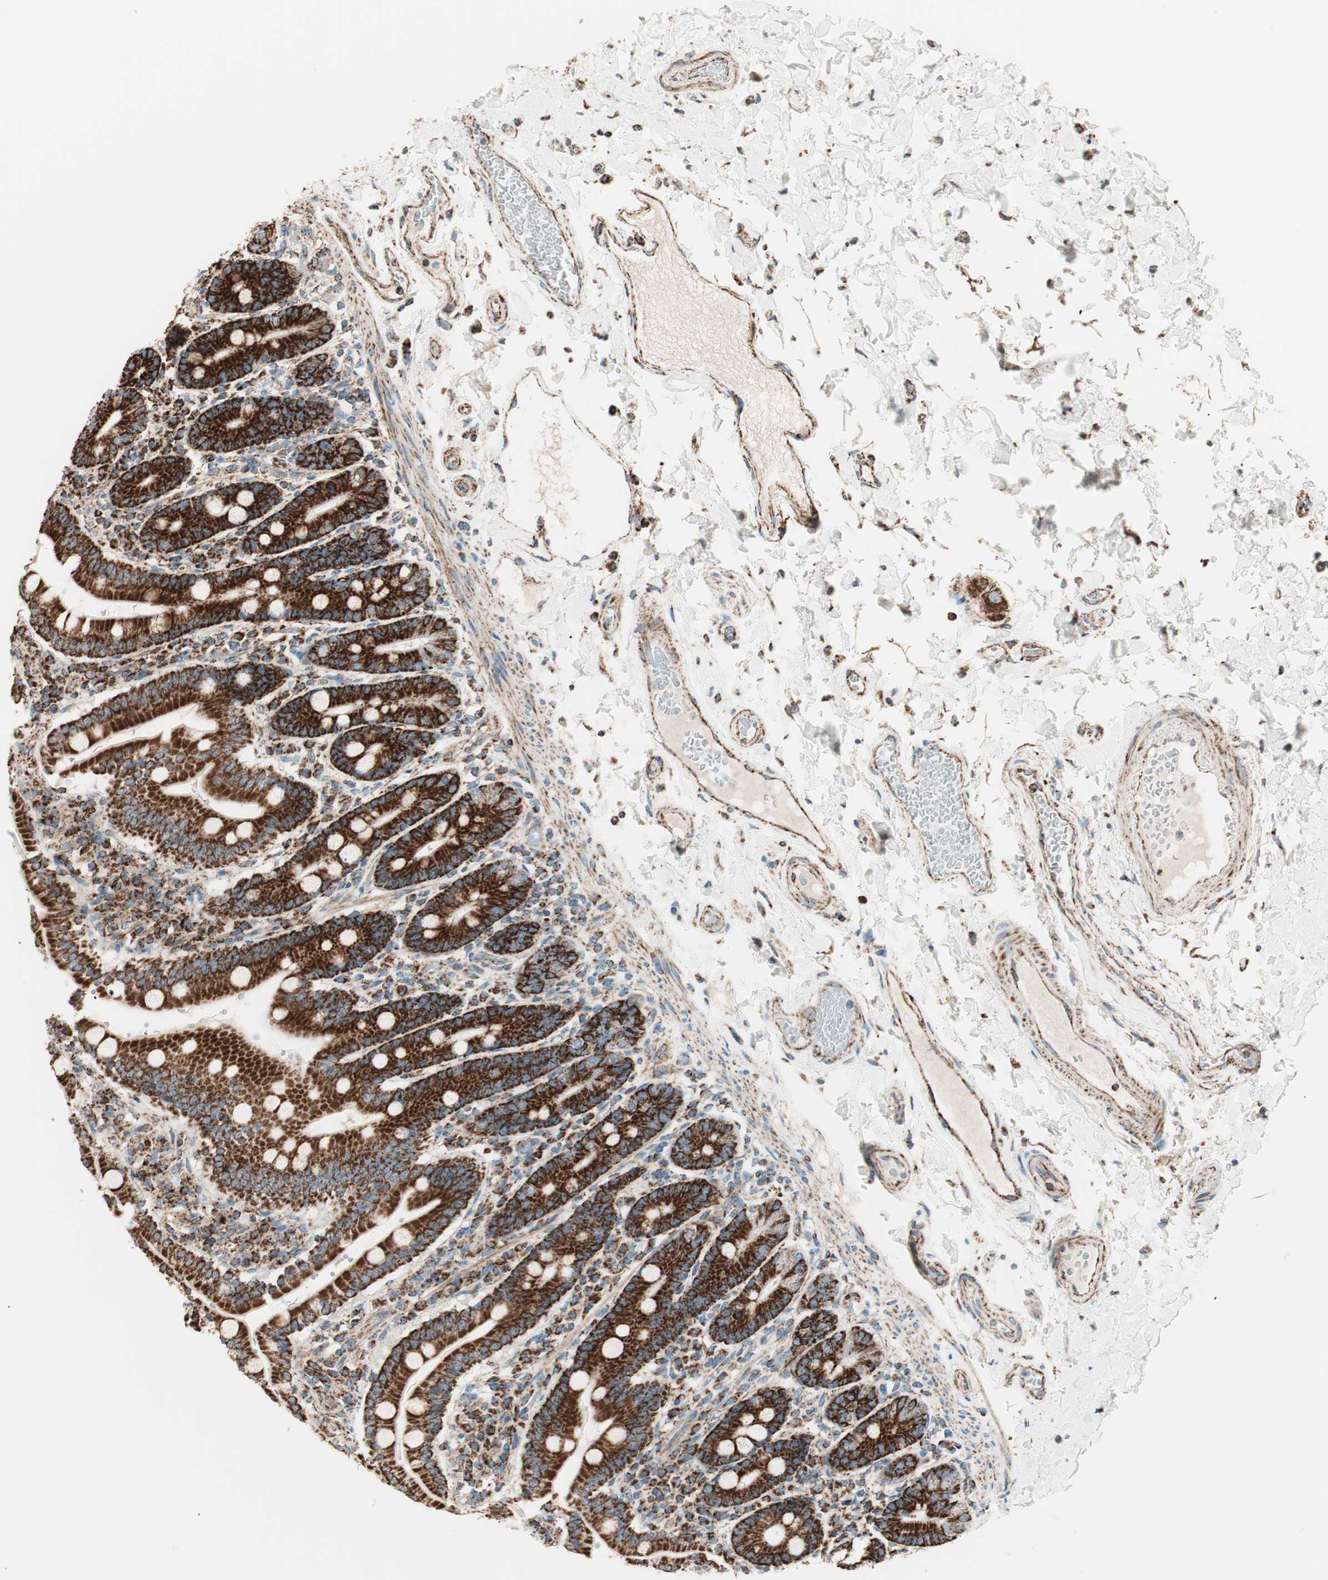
{"staining": {"intensity": "strong", "quantity": ">75%", "location": "cytoplasmic/membranous"}, "tissue": "duodenum", "cell_type": "Glandular cells", "image_type": "normal", "snomed": [{"axis": "morphology", "description": "Normal tissue, NOS"}, {"axis": "topography", "description": "Small intestine, NOS"}], "caption": "IHC of benign duodenum displays high levels of strong cytoplasmic/membranous expression in about >75% of glandular cells.", "gene": "TOMM22", "patient": {"sex": "female", "age": 71}}